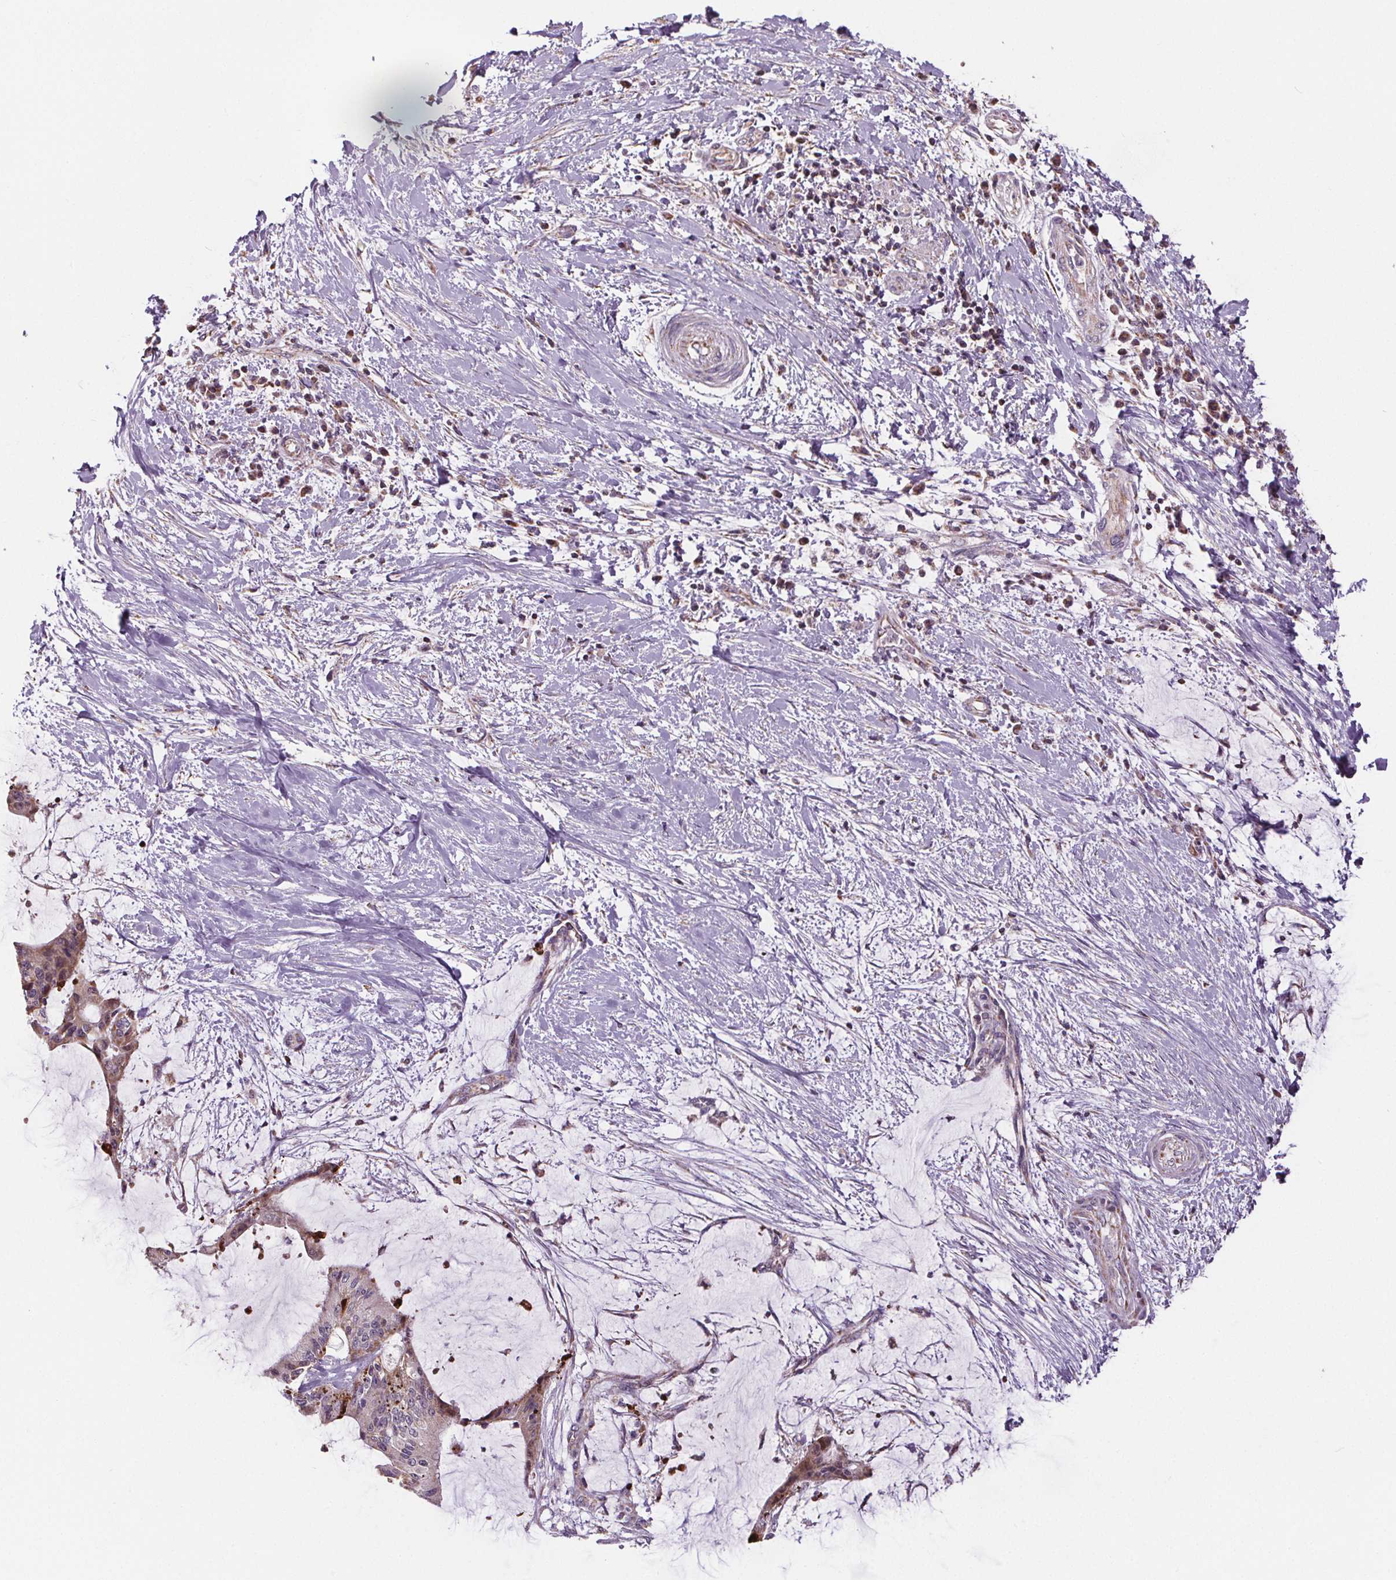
{"staining": {"intensity": "weak", "quantity": ">75%", "location": "cytoplasmic/membranous"}, "tissue": "liver cancer", "cell_type": "Tumor cells", "image_type": "cancer", "snomed": [{"axis": "morphology", "description": "Cholangiocarcinoma"}, {"axis": "topography", "description": "Liver"}], "caption": "Cholangiocarcinoma (liver) stained for a protein (brown) shows weak cytoplasmic/membranous positive positivity in approximately >75% of tumor cells.", "gene": "SUCLA2", "patient": {"sex": "female", "age": 73}}